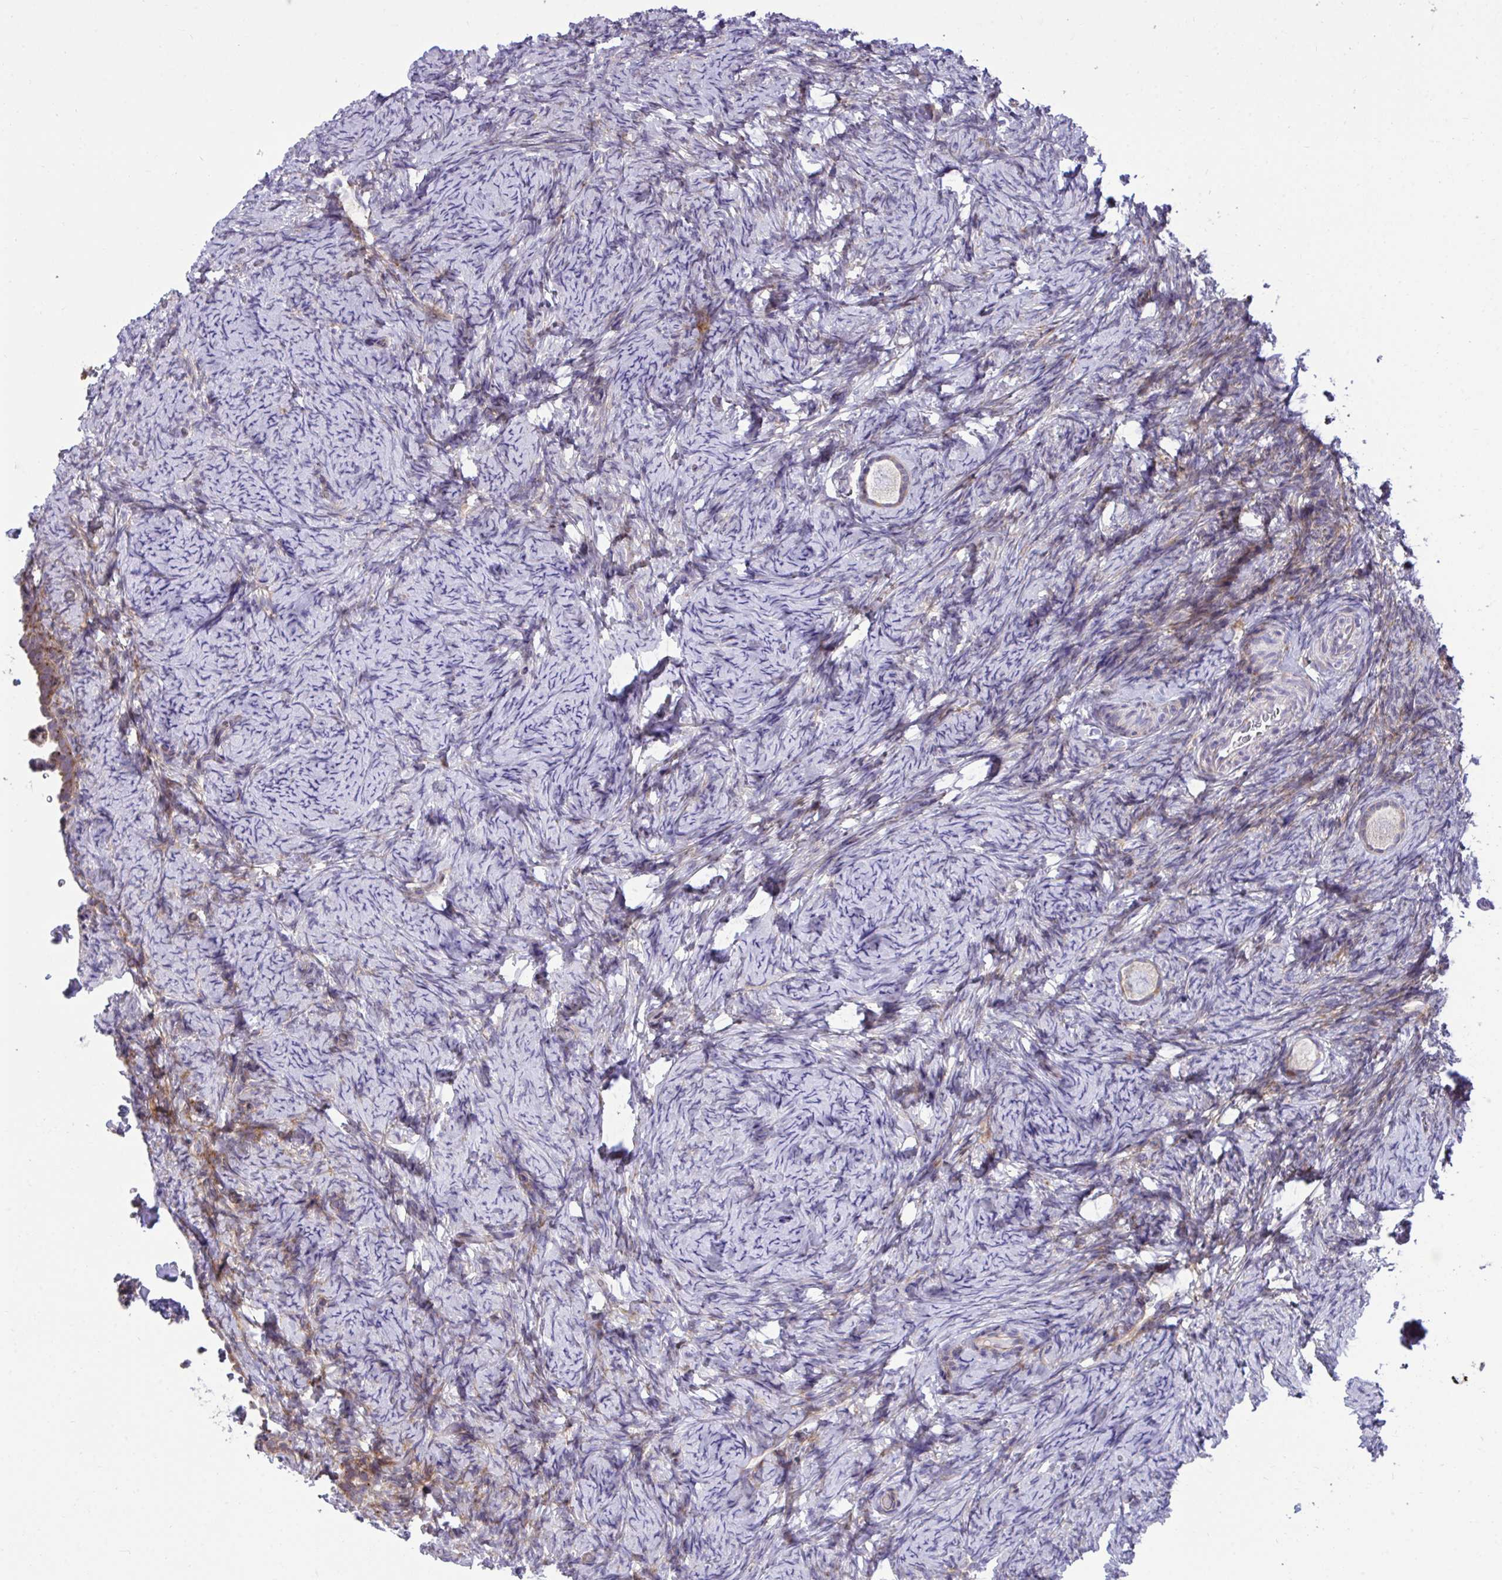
{"staining": {"intensity": "weak", "quantity": ">75%", "location": "cytoplasmic/membranous"}, "tissue": "ovary", "cell_type": "Follicle cells", "image_type": "normal", "snomed": [{"axis": "morphology", "description": "Normal tissue, NOS"}, {"axis": "topography", "description": "Ovary"}], "caption": "This histopathology image displays normal ovary stained with immunohistochemistry to label a protein in brown. The cytoplasmic/membranous of follicle cells show weak positivity for the protein. Nuclei are counter-stained blue.", "gene": "RPS15", "patient": {"sex": "female", "age": 34}}